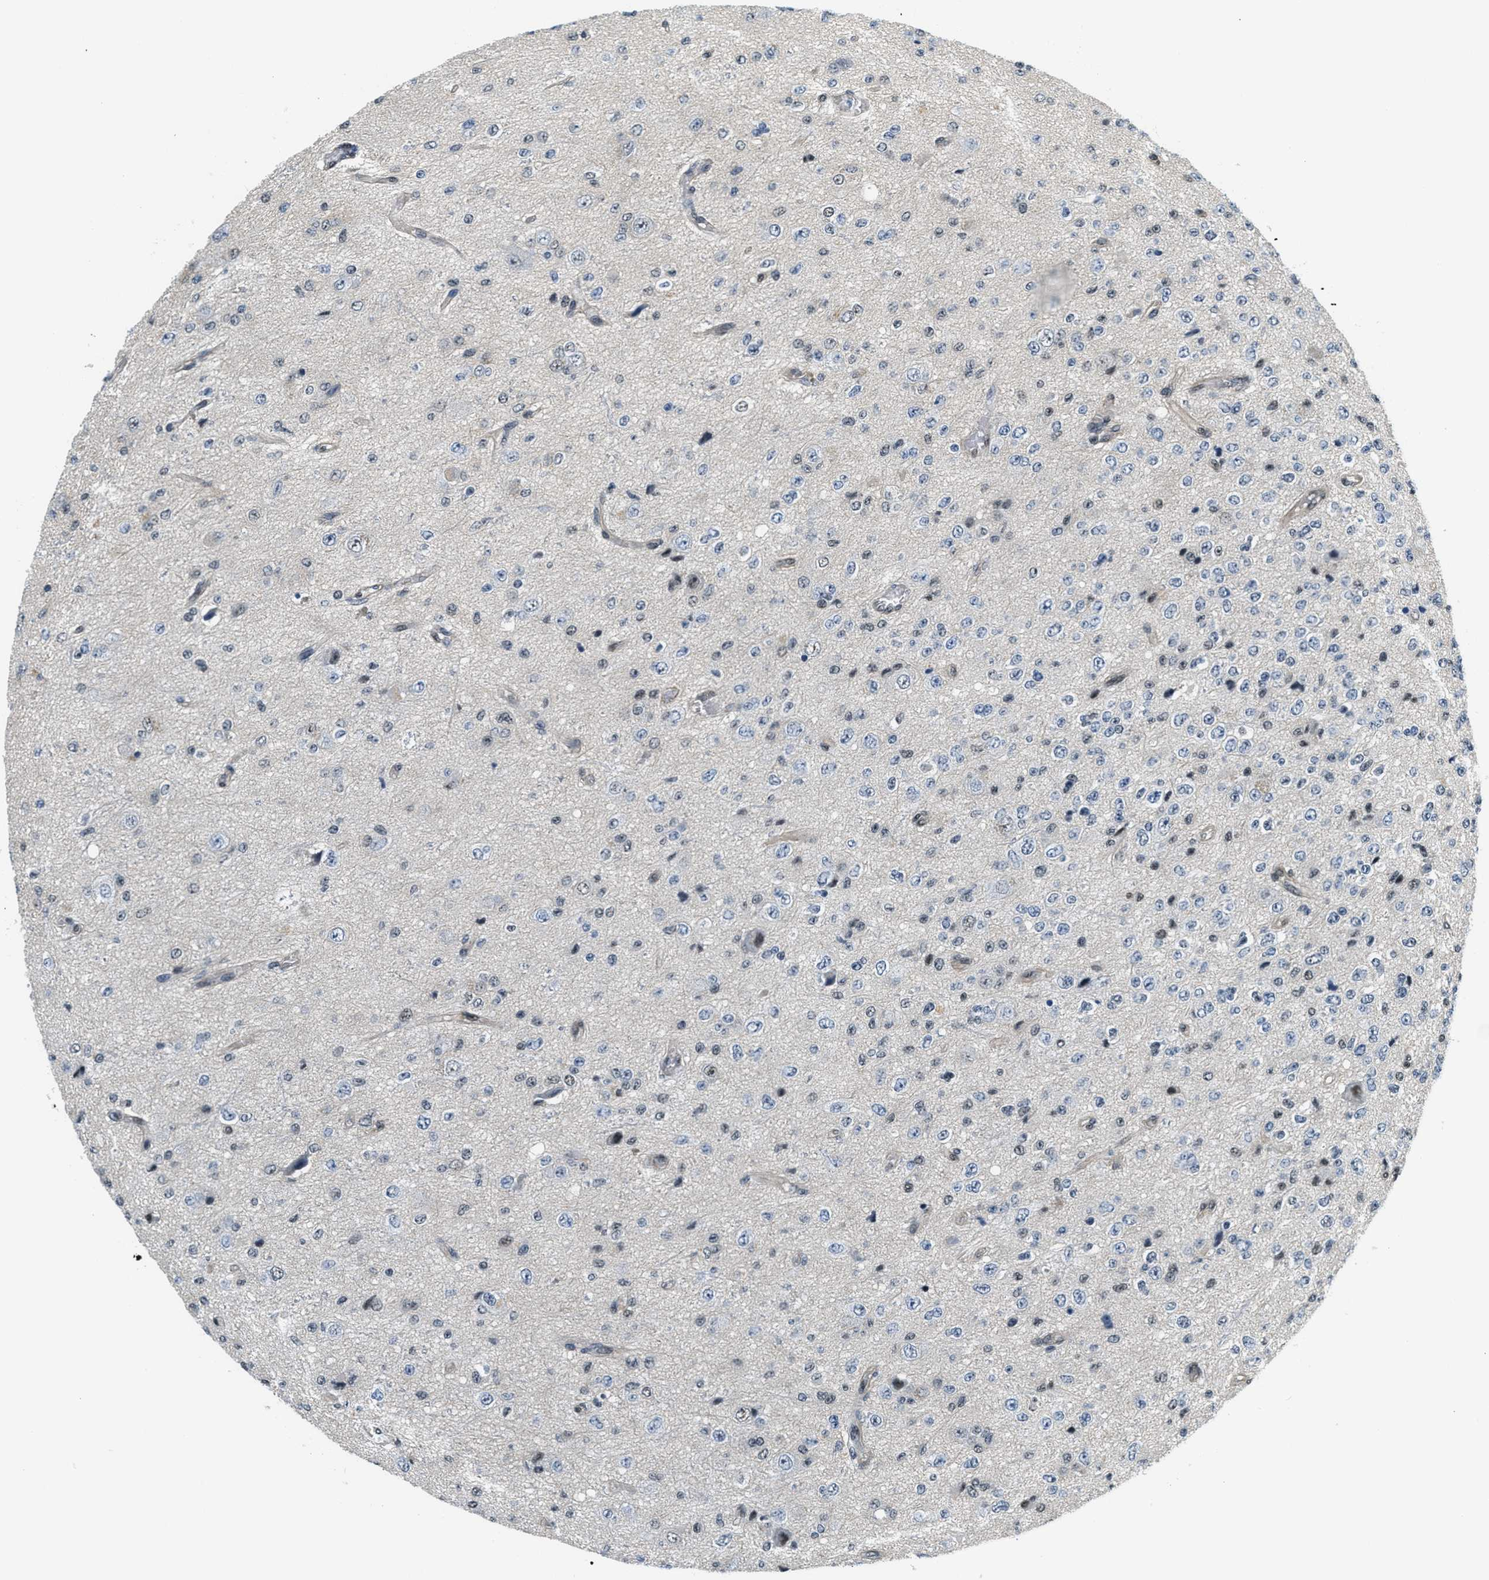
{"staining": {"intensity": "negative", "quantity": "none", "location": "none"}, "tissue": "glioma", "cell_type": "Tumor cells", "image_type": "cancer", "snomed": [{"axis": "morphology", "description": "Glioma, malignant, High grade"}, {"axis": "topography", "description": "pancreas cauda"}], "caption": "IHC image of neoplastic tissue: human high-grade glioma (malignant) stained with DAB (3,3'-diaminobenzidine) exhibits no significant protein expression in tumor cells.", "gene": "CFAP36", "patient": {"sex": "male", "age": 60}}